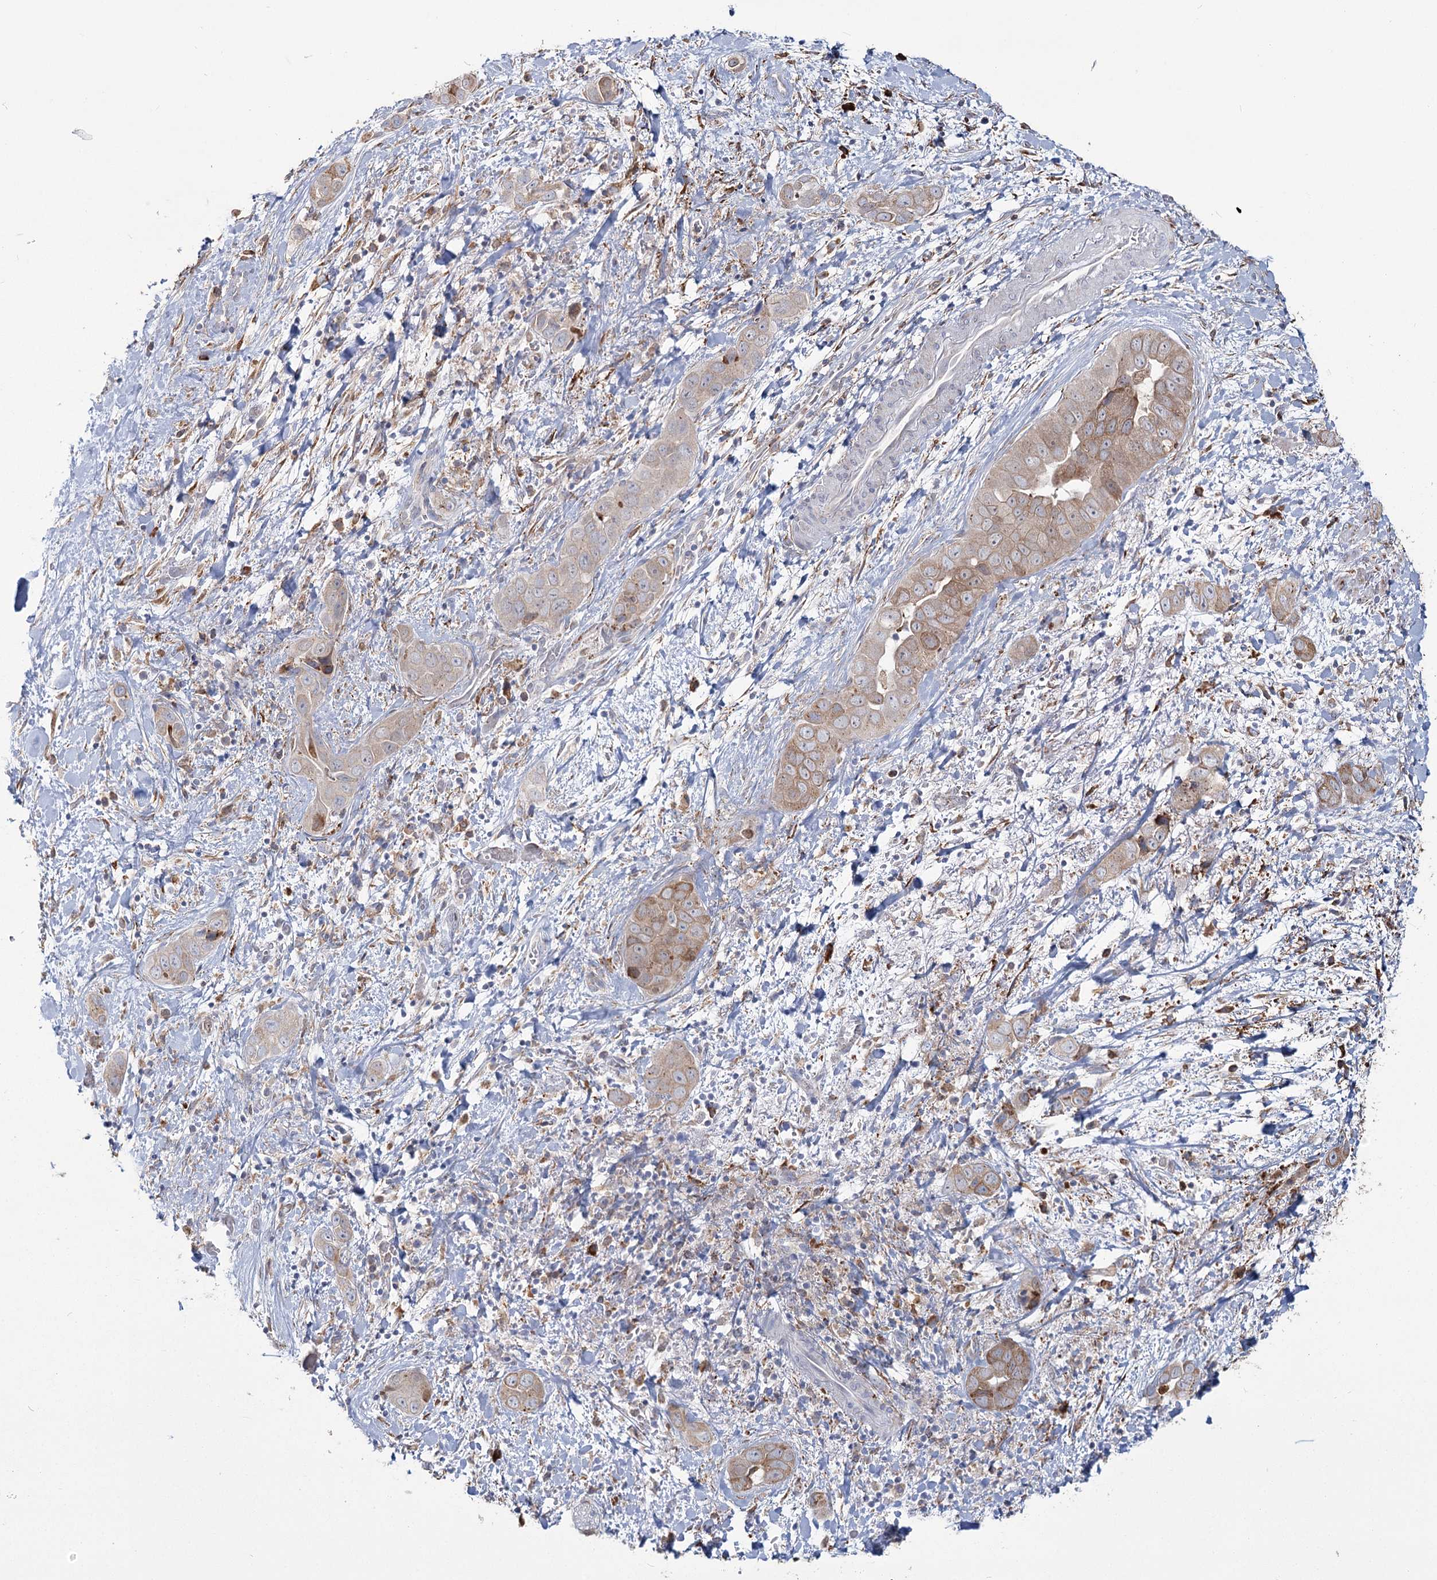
{"staining": {"intensity": "moderate", "quantity": ">75%", "location": "cytoplasmic/membranous"}, "tissue": "liver cancer", "cell_type": "Tumor cells", "image_type": "cancer", "snomed": [{"axis": "morphology", "description": "Cholangiocarcinoma"}, {"axis": "topography", "description": "Liver"}], "caption": "Tumor cells show medium levels of moderate cytoplasmic/membranous staining in approximately >75% of cells in liver cancer.", "gene": "ZCCHC9", "patient": {"sex": "female", "age": 52}}